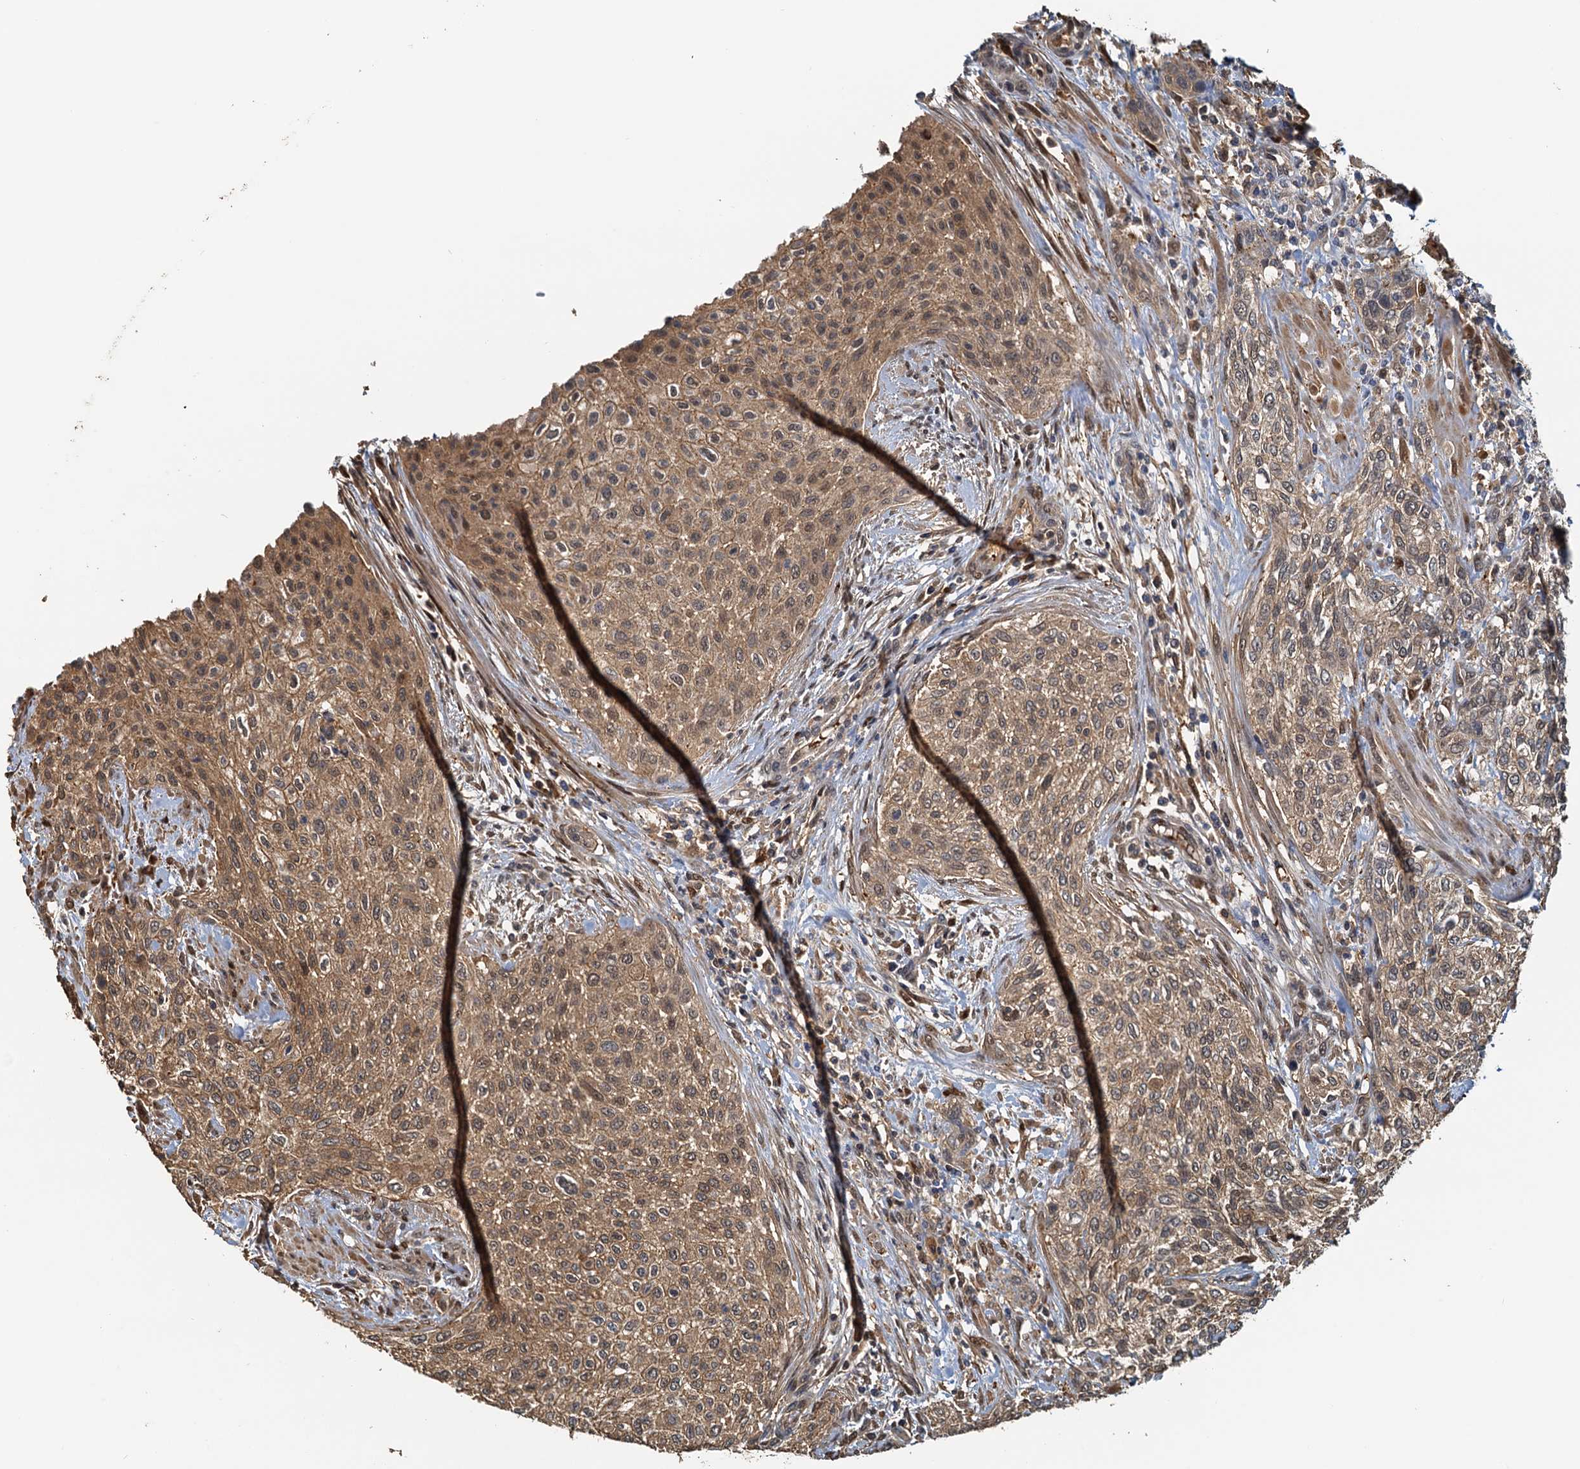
{"staining": {"intensity": "moderate", "quantity": ">75%", "location": "cytoplasmic/membranous"}, "tissue": "urothelial cancer", "cell_type": "Tumor cells", "image_type": "cancer", "snomed": [{"axis": "morphology", "description": "Normal tissue, NOS"}, {"axis": "morphology", "description": "Urothelial carcinoma, NOS"}, {"axis": "topography", "description": "Urinary bladder"}, {"axis": "topography", "description": "Peripheral nerve tissue"}], "caption": "IHC image of transitional cell carcinoma stained for a protein (brown), which shows medium levels of moderate cytoplasmic/membranous staining in approximately >75% of tumor cells.", "gene": "UBL7", "patient": {"sex": "male", "age": 35}}